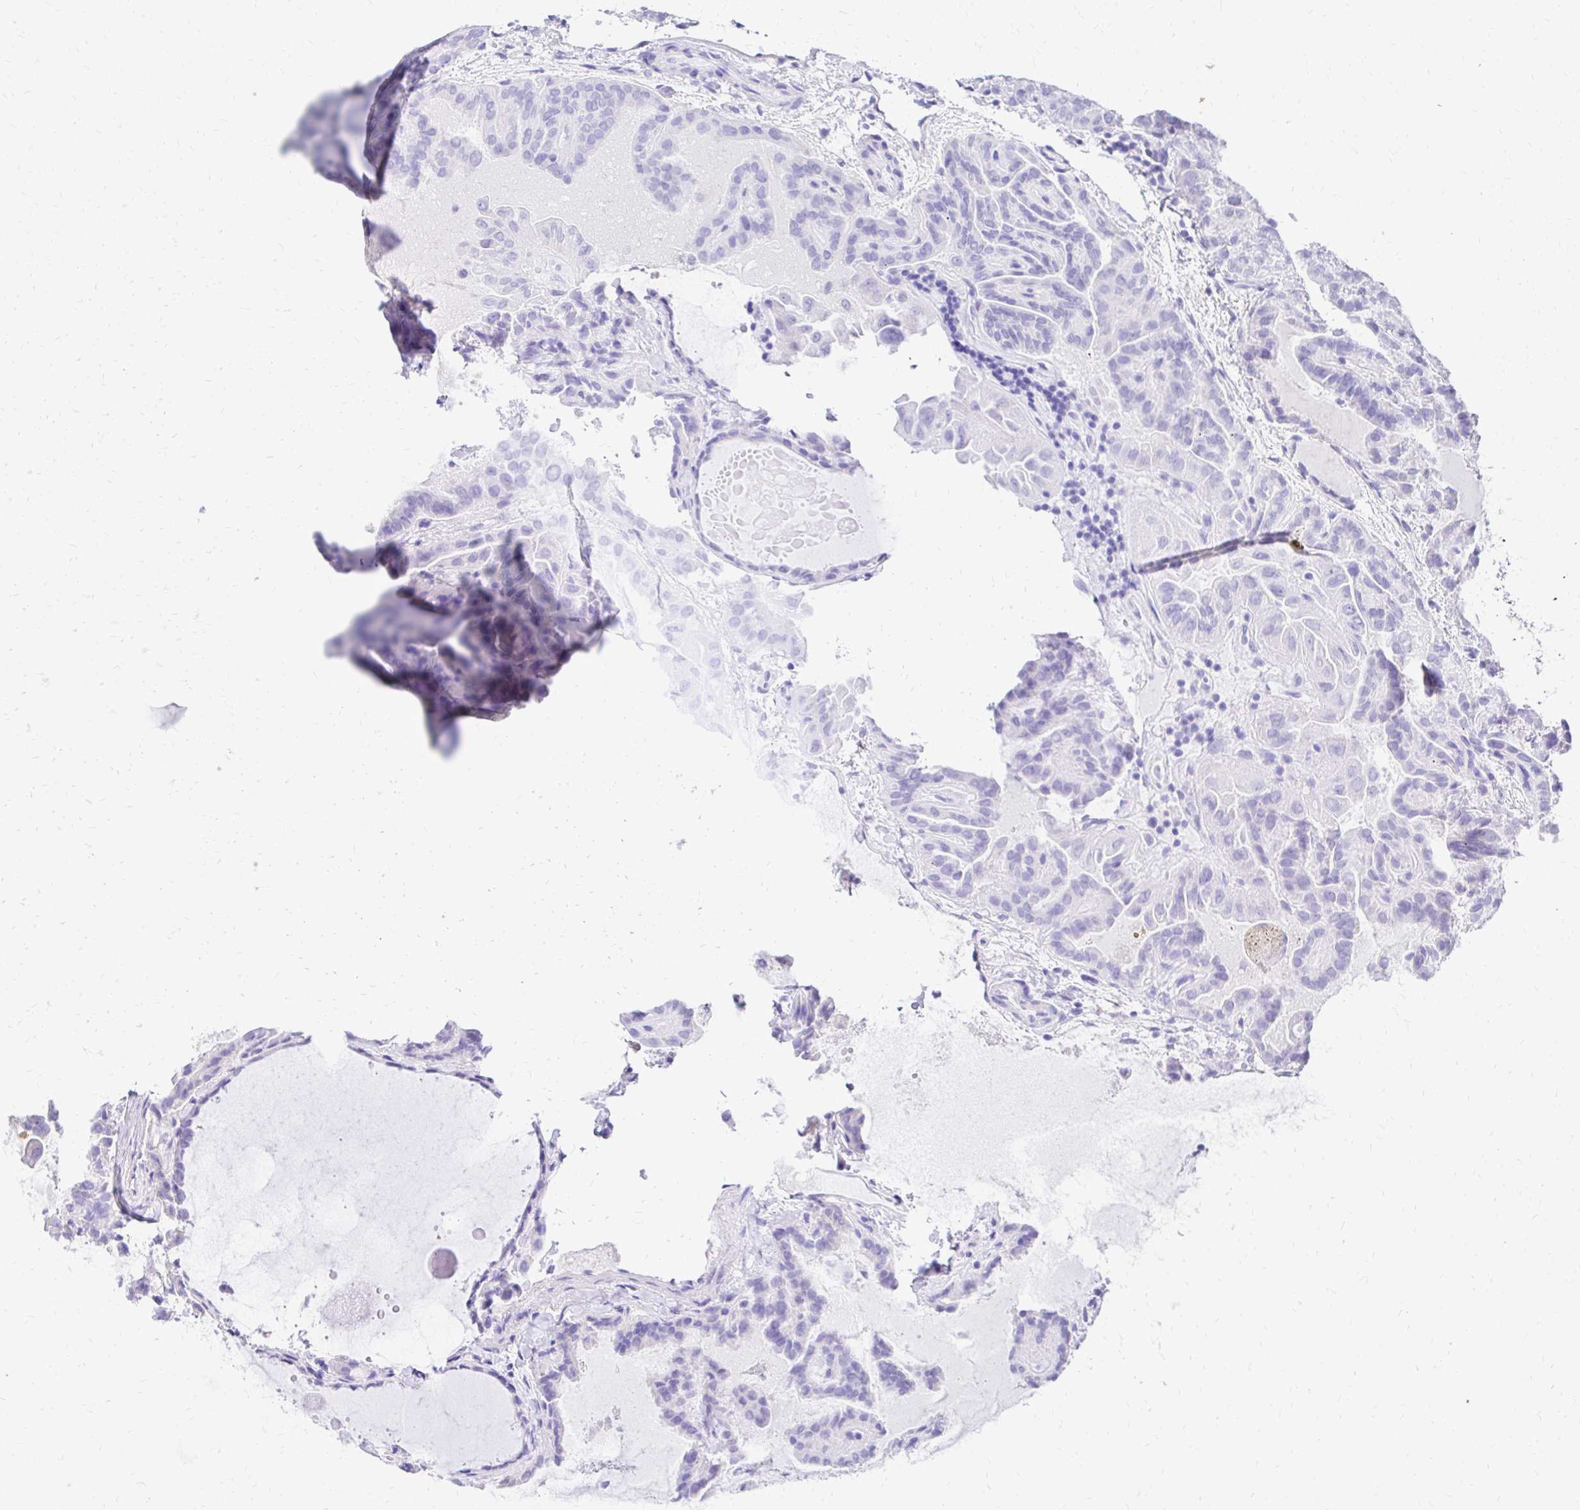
{"staining": {"intensity": "negative", "quantity": "none", "location": "none"}, "tissue": "thyroid cancer", "cell_type": "Tumor cells", "image_type": "cancer", "snomed": [{"axis": "morphology", "description": "Papillary adenocarcinoma, NOS"}, {"axis": "topography", "description": "Thyroid gland"}], "caption": "This is an IHC histopathology image of thyroid papillary adenocarcinoma. There is no staining in tumor cells.", "gene": "S100G", "patient": {"sex": "female", "age": 46}}